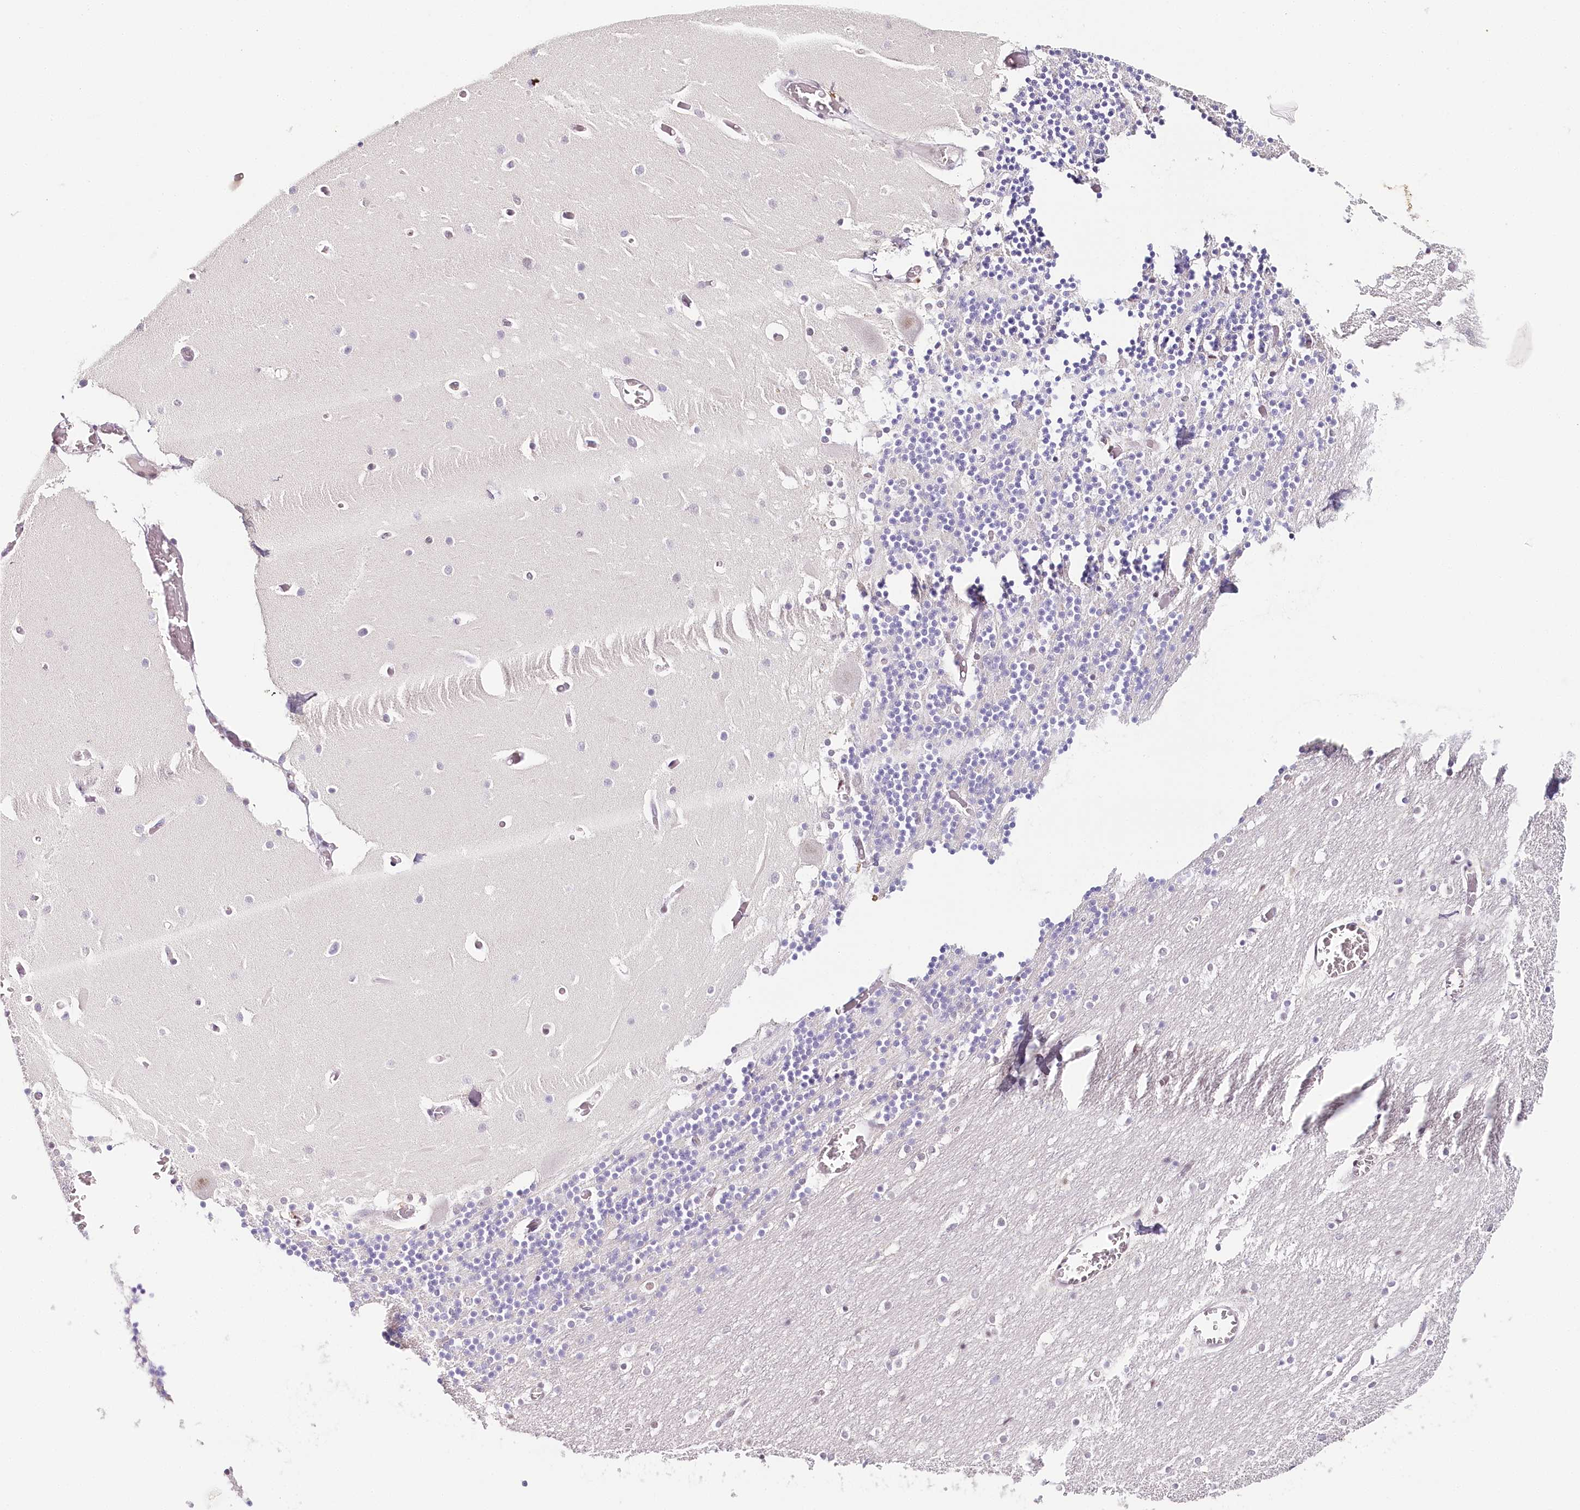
{"staining": {"intensity": "negative", "quantity": "none", "location": "none"}, "tissue": "cerebellum", "cell_type": "Cells in granular layer", "image_type": "normal", "snomed": [{"axis": "morphology", "description": "Normal tissue, NOS"}, {"axis": "topography", "description": "Cerebellum"}], "caption": "Cells in granular layer are negative for protein expression in normal human cerebellum. Nuclei are stained in blue.", "gene": "TP53", "patient": {"sex": "female", "age": 28}}